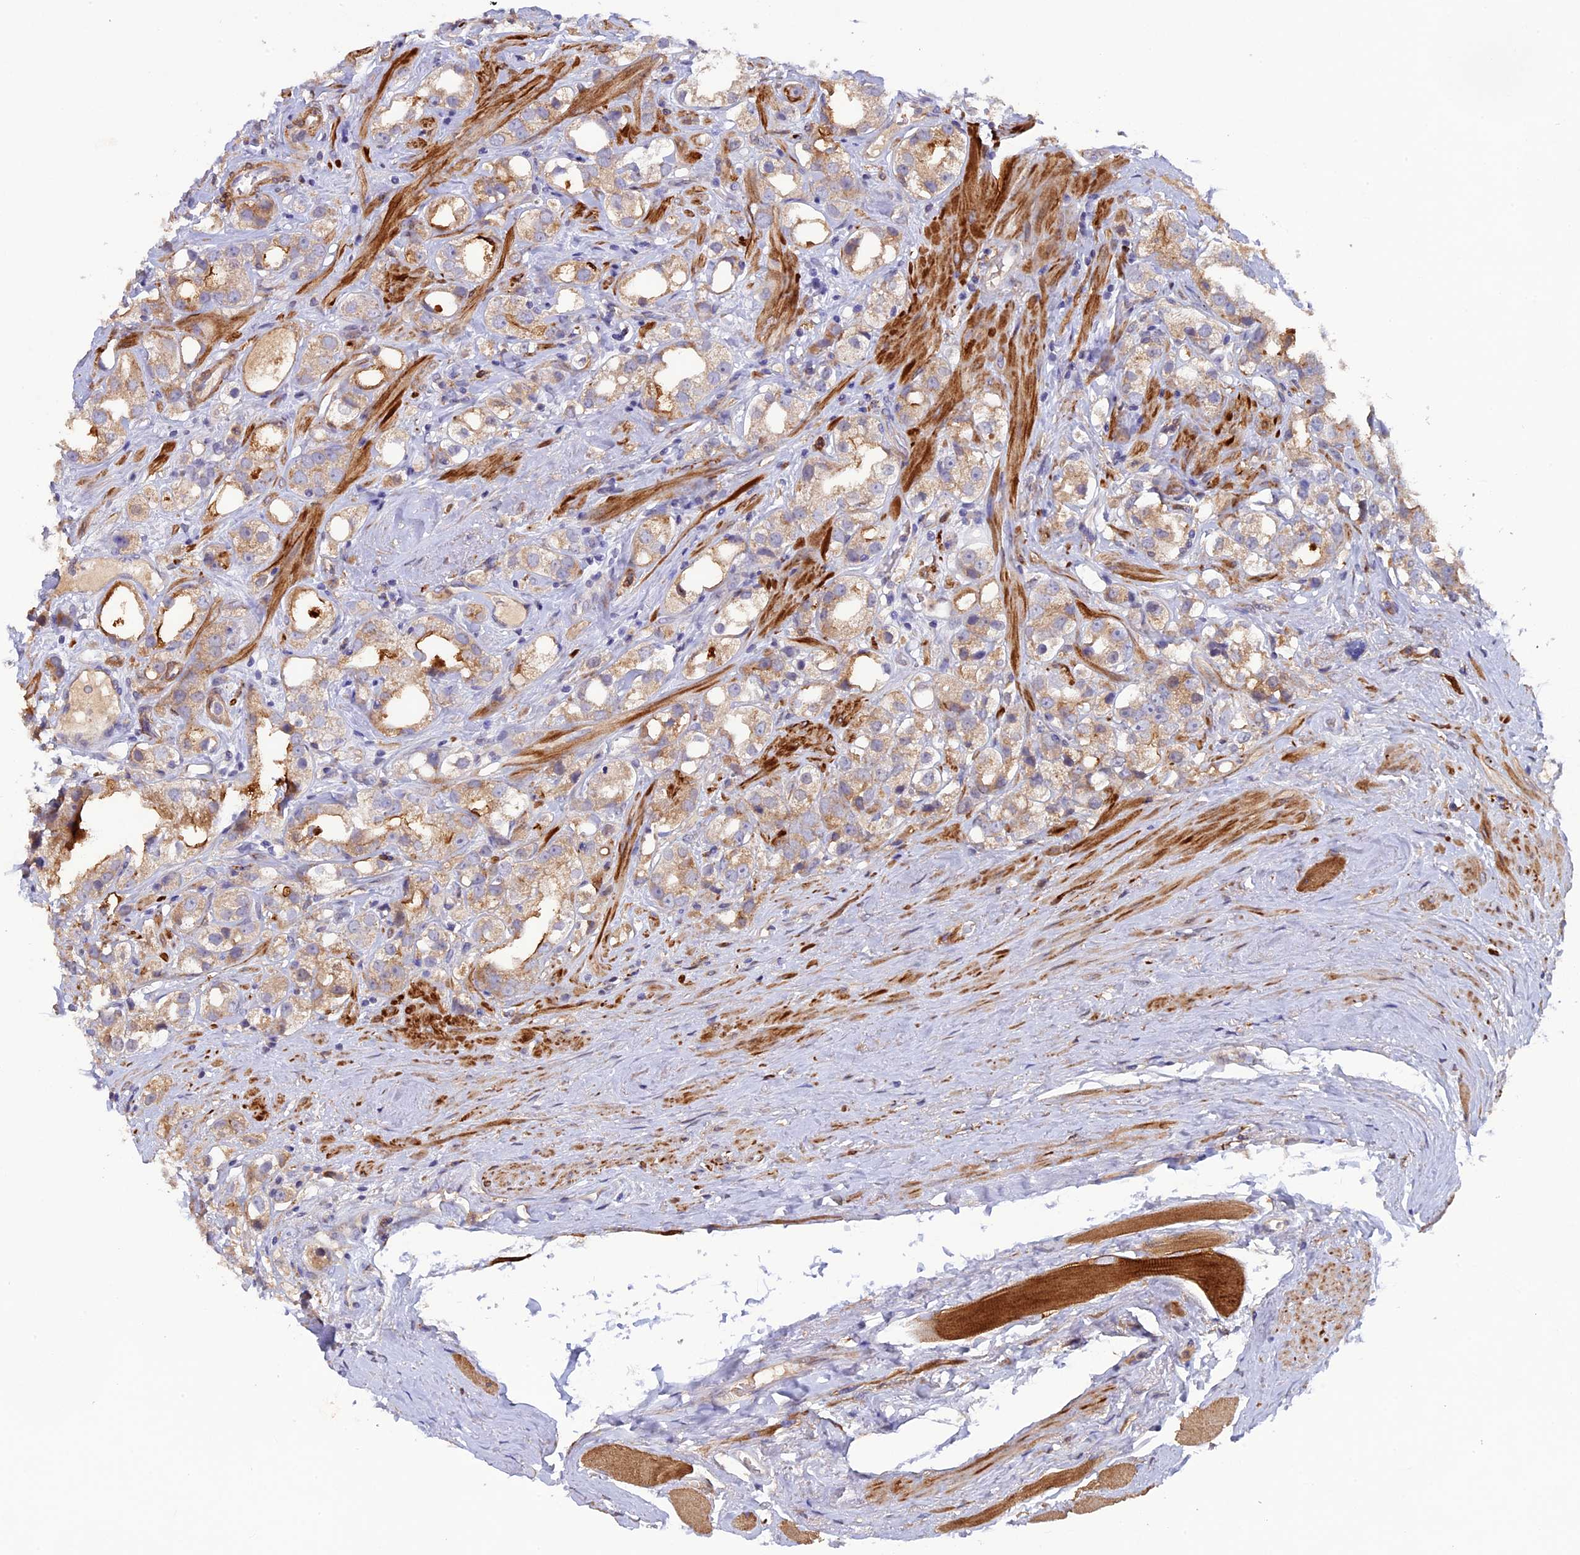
{"staining": {"intensity": "weak", "quantity": "25%-75%", "location": "cytoplasmic/membranous"}, "tissue": "prostate cancer", "cell_type": "Tumor cells", "image_type": "cancer", "snomed": [{"axis": "morphology", "description": "Adenocarcinoma, NOS"}, {"axis": "topography", "description": "Prostate"}], "caption": "Prostate cancer stained with IHC reveals weak cytoplasmic/membranous positivity in about 25%-75% of tumor cells.", "gene": "FERMT1", "patient": {"sex": "male", "age": 79}}